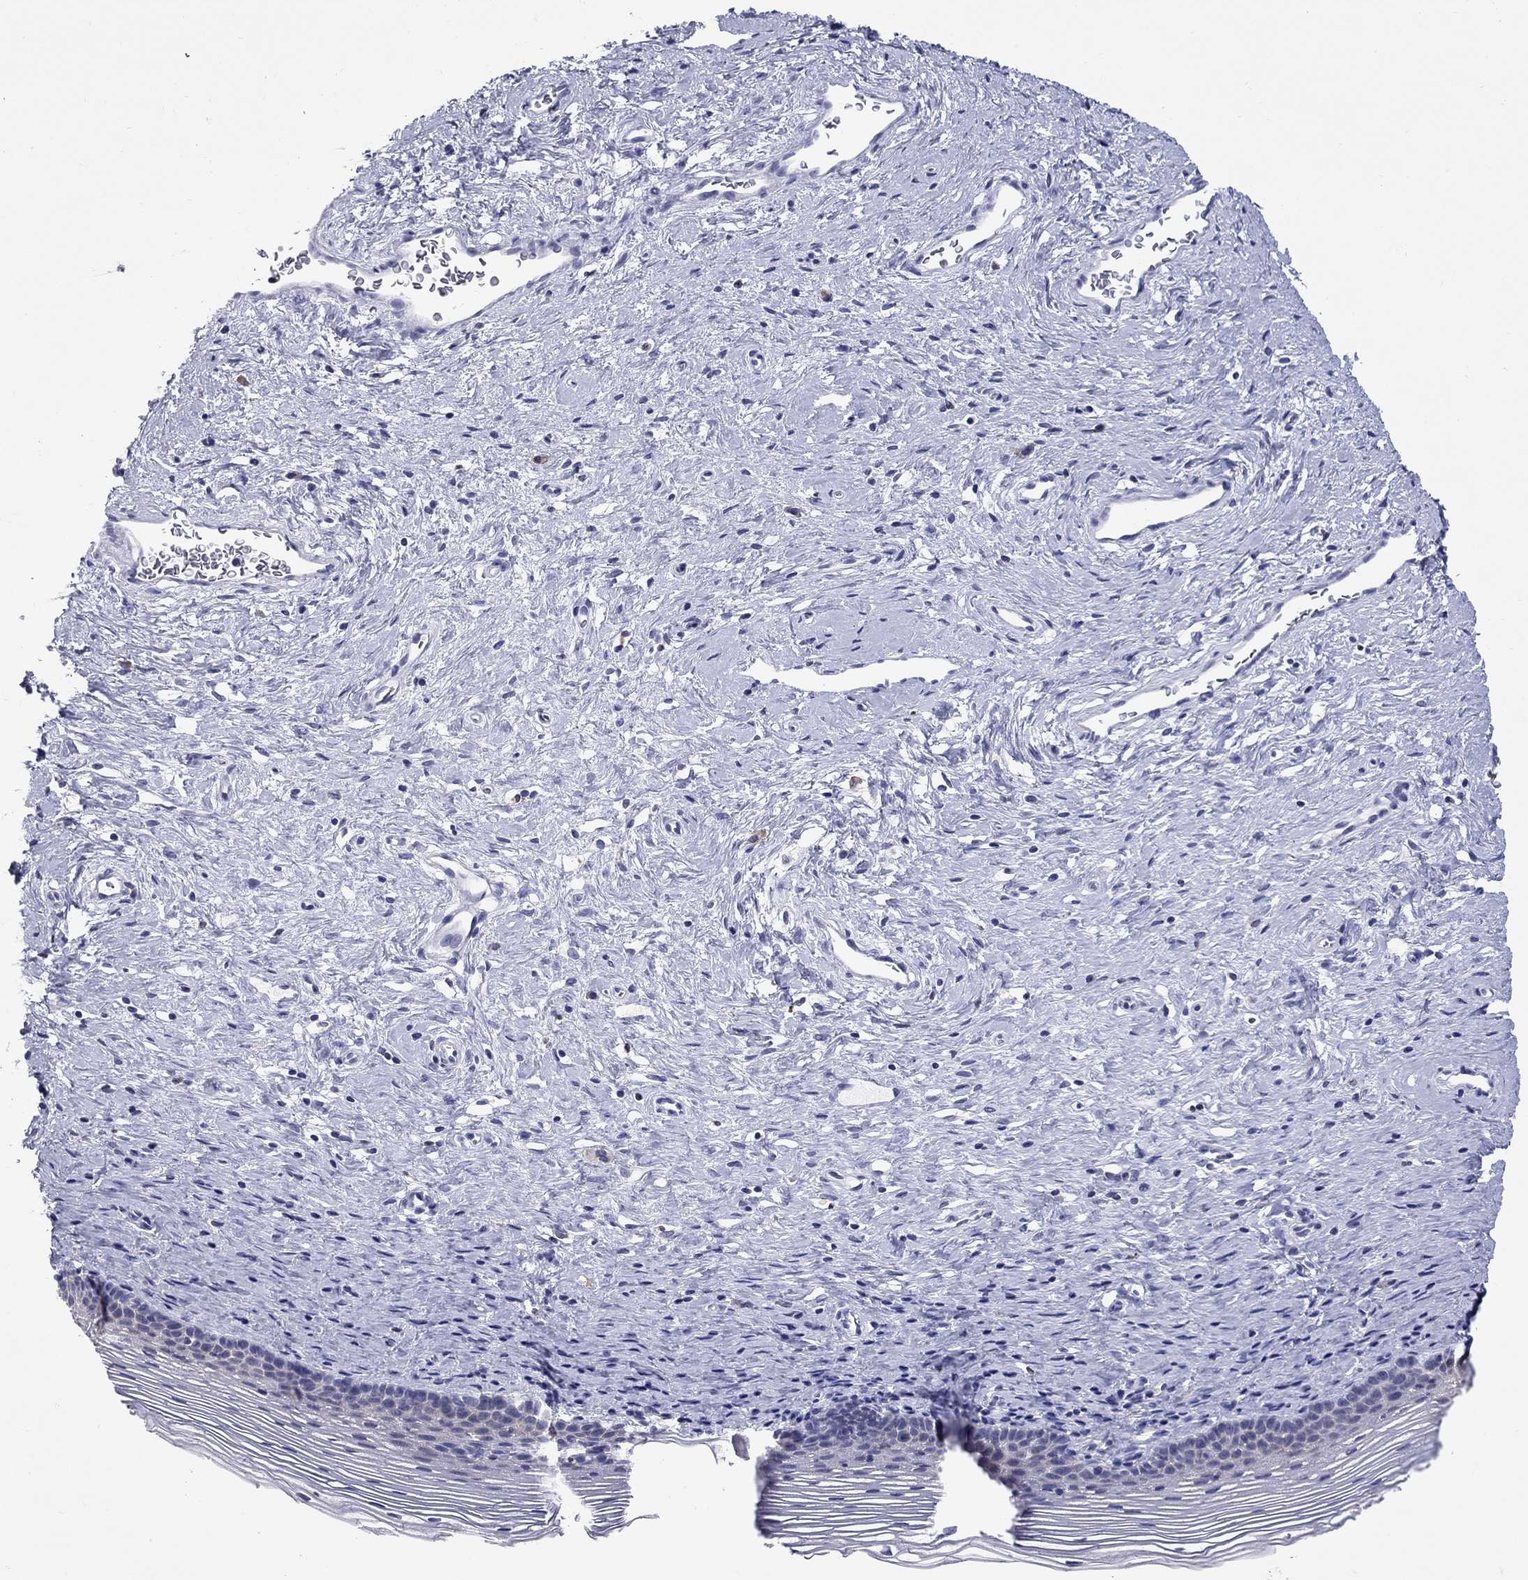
{"staining": {"intensity": "moderate", "quantity": "<25%", "location": "cytoplasmic/membranous"}, "tissue": "cervix", "cell_type": "Glandular cells", "image_type": "normal", "snomed": [{"axis": "morphology", "description": "Normal tissue, NOS"}, {"axis": "topography", "description": "Cervix"}], "caption": "The histopathology image reveals a brown stain indicating the presence of a protein in the cytoplasmic/membranous of glandular cells in cervix. (IHC, brightfield microscopy, high magnification).", "gene": "SLC46A2", "patient": {"sex": "female", "age": 39}}